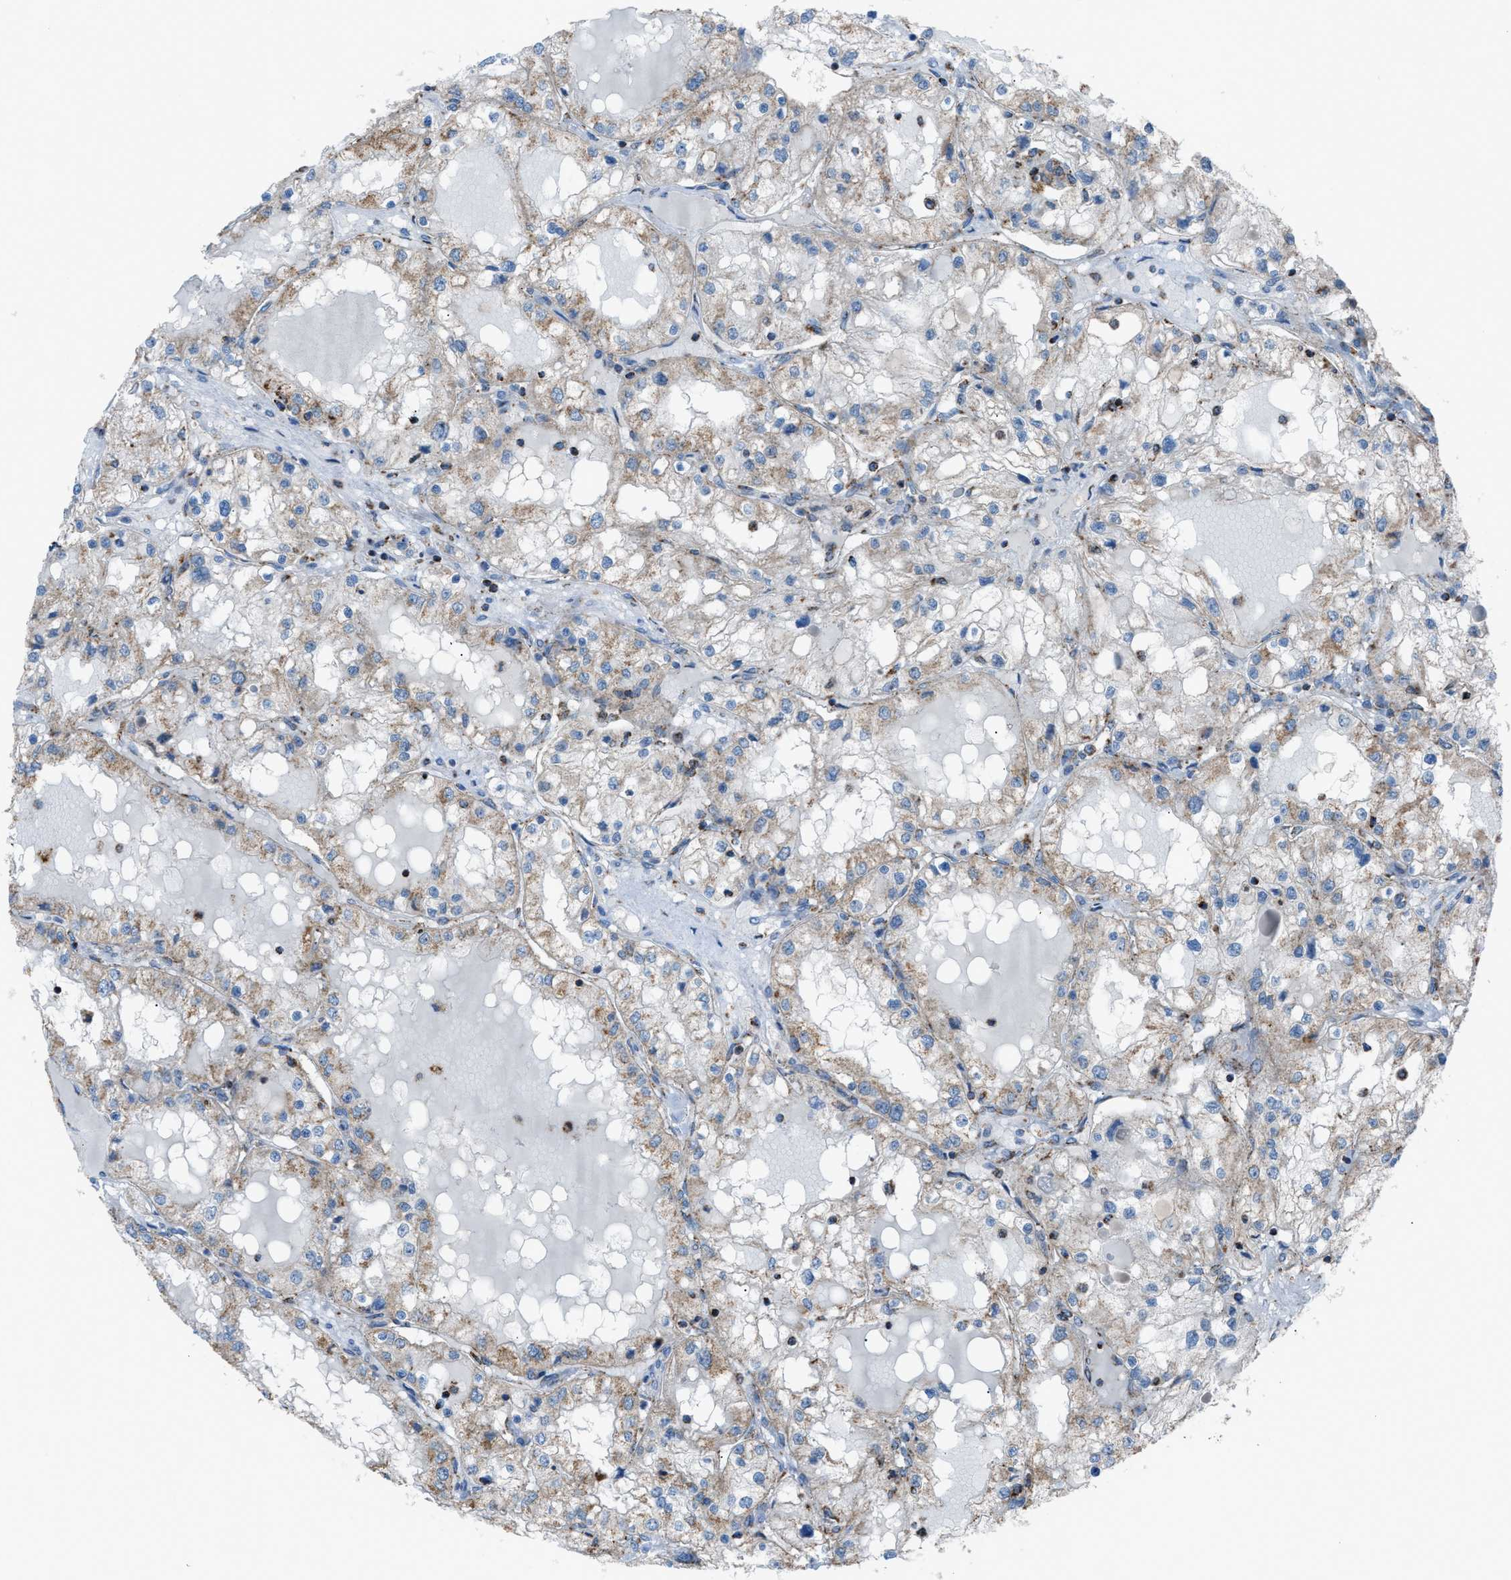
{"staining": {"intensity": "weak", "quantity": "25%-75%", "location": "cytoplasmic/membranous"}, "tissue": "renal cancer", "cell_type": "Tumor cells", "image_type": "cancer", "snomed": [{"axis": "morphology", "description": "Adenocarcinoma, NOS"}, {"axis": "topography", "description": "Kidney"}], "caption": "Renal cancer (adenocarcinoma) stained with a protein marker demonstrates weak staining in tumor cells.", "gene": "SRM", "patient": {"sex": "male", "age": 68}}